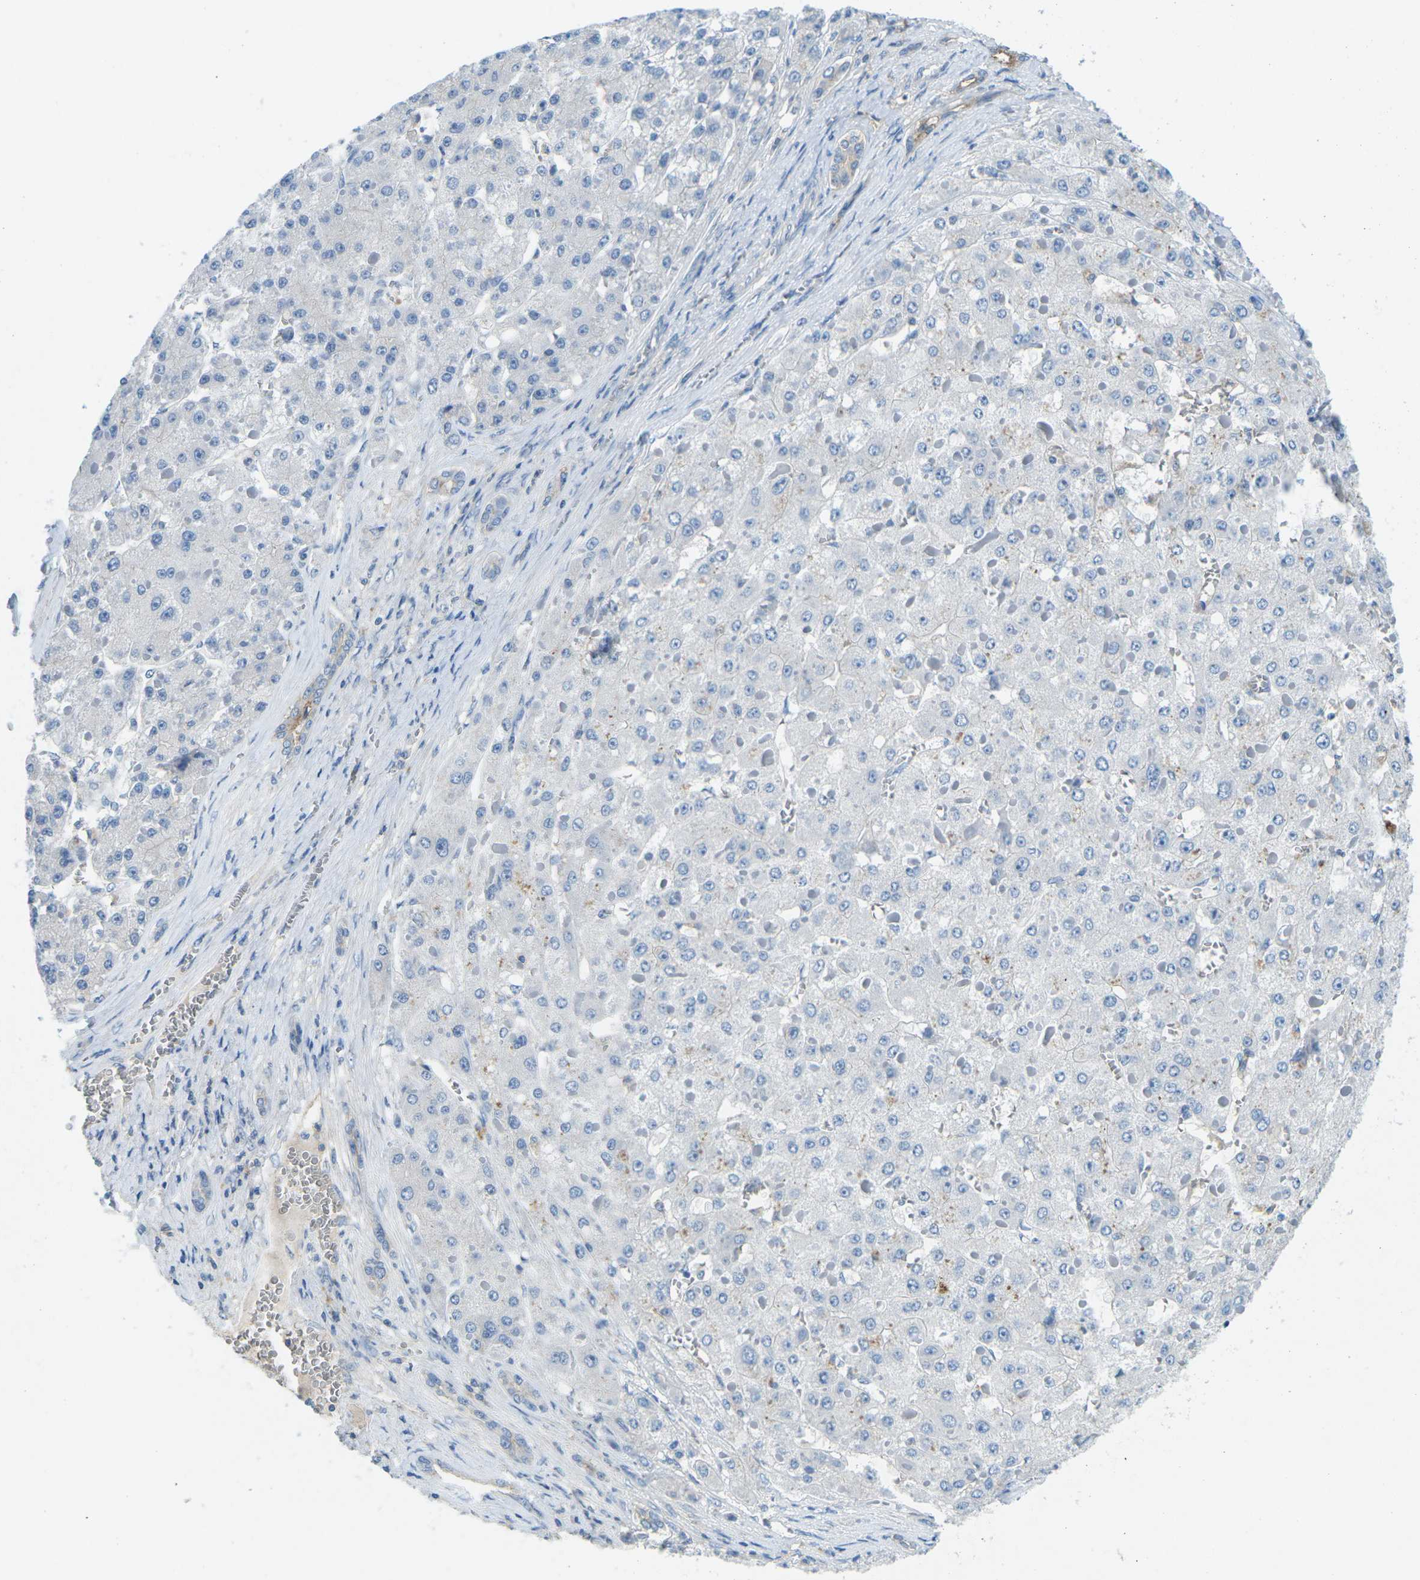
{"staining": {"intensity": "negative", "quantity": "none", "location": "none"}, "tissue": "liver cancer", "cell_type": "Tumor cells", "image_type": "cancer", "snomed": [{"axis": "morphology", "description": "Carcinoma, Hepatocellular, NOS"}, {"axis": "topography", "description": "Liver"}], "caption": "Micrograph shows no protein staining in tumor cells of hepatocellular carcinoma (liver) tissue.", "gene": "CD47", "patient": {"sex": "female", "age": 73}}